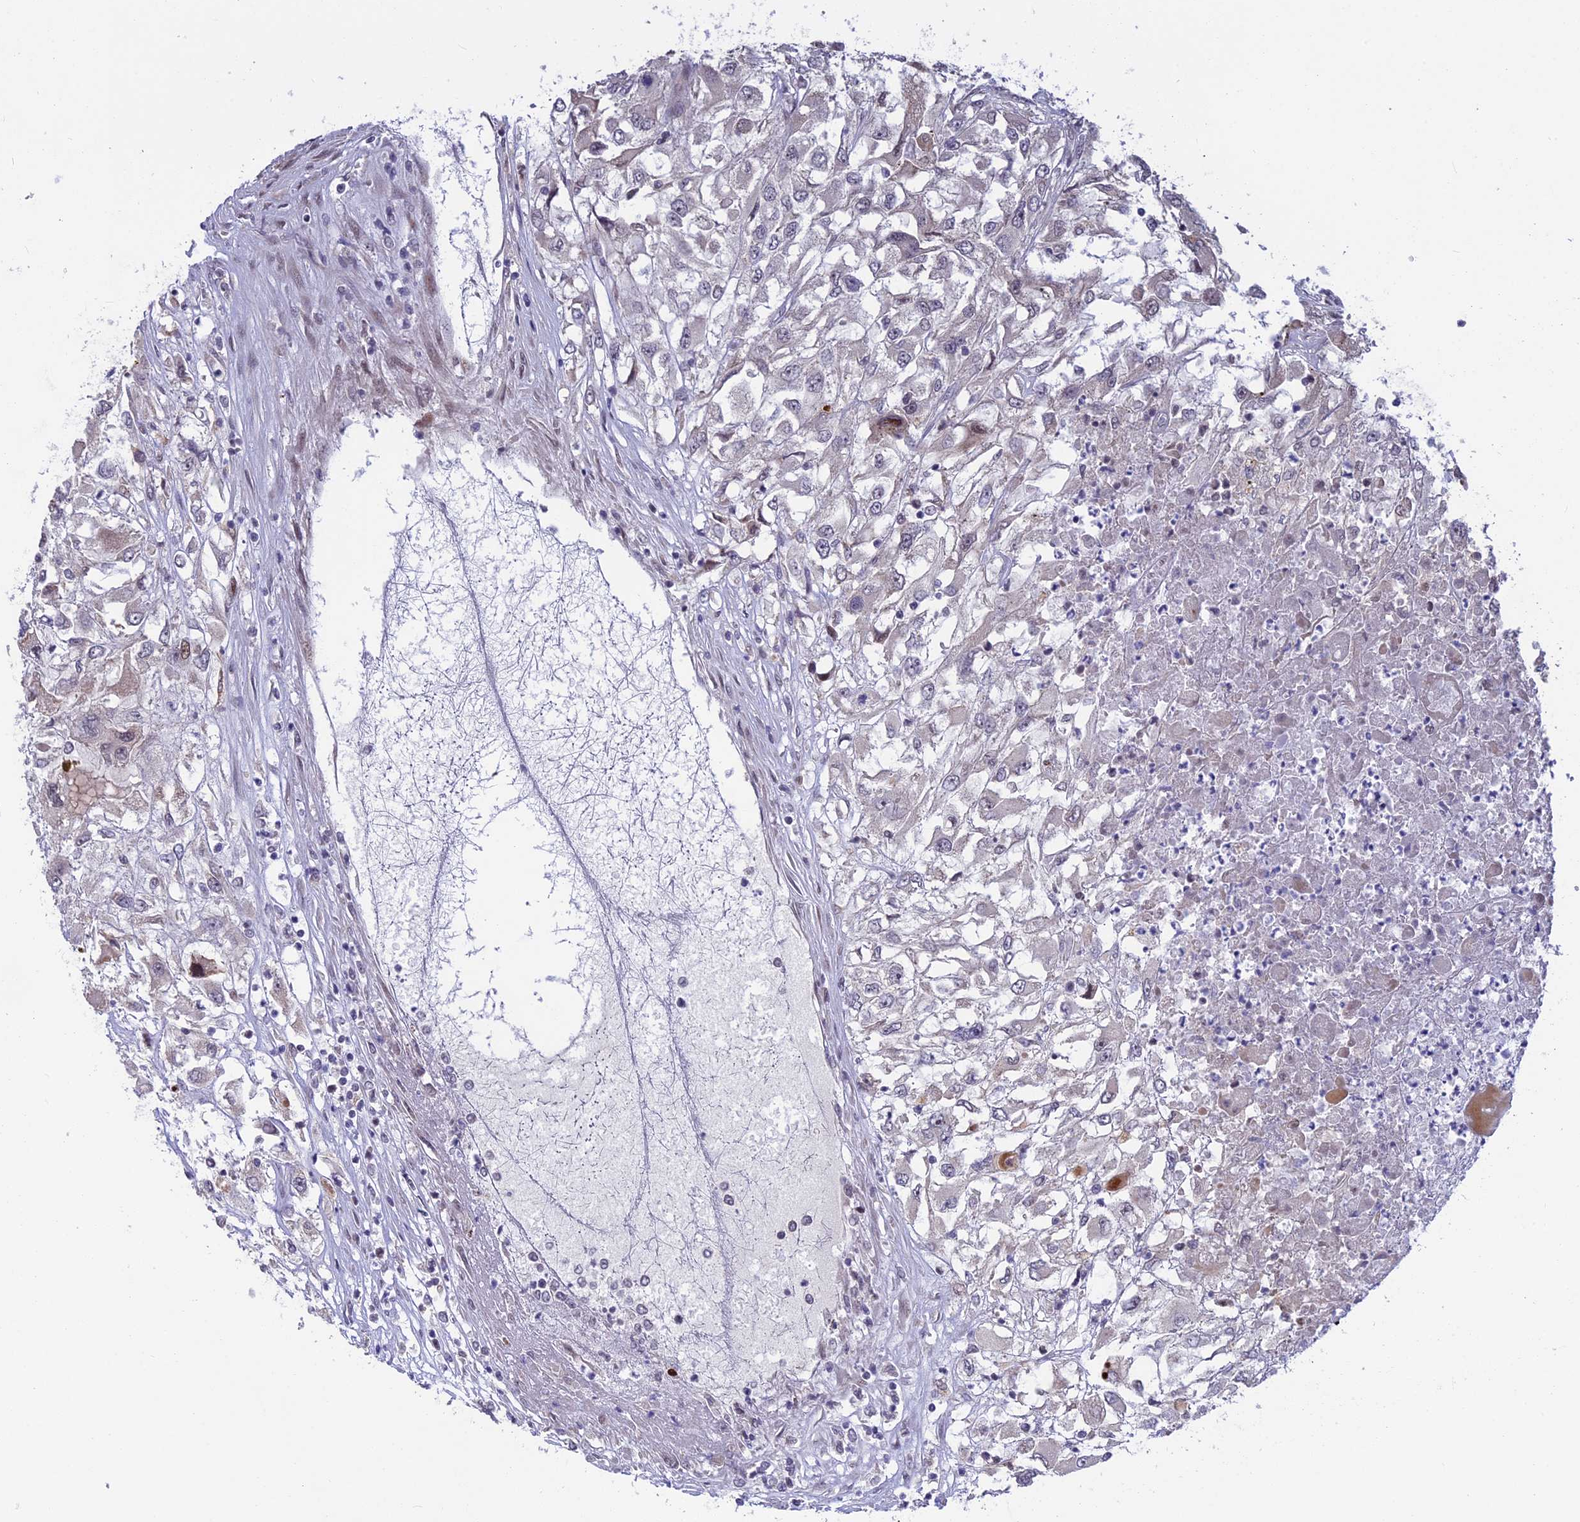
{"staining": {"intensity": "negative", "quantity": "none", "location": "none"}, "tissue": "renal cancer", "cell_type": "Tumor cells", "image_type": "cancer", "snomed": [{"axis": "morphology", "description": "Adenocarcinoma, NOS"}, {"axis": "topography", "description": "Kidney"}], "caption": "DAB (3,3'-diaminobenzidine) immunohistochemical staining of renal adenocarcinoma displays no significant staining in tumor cells.", "gene": "POLR2C", "patient": {"sex": "female", "age": 52}}